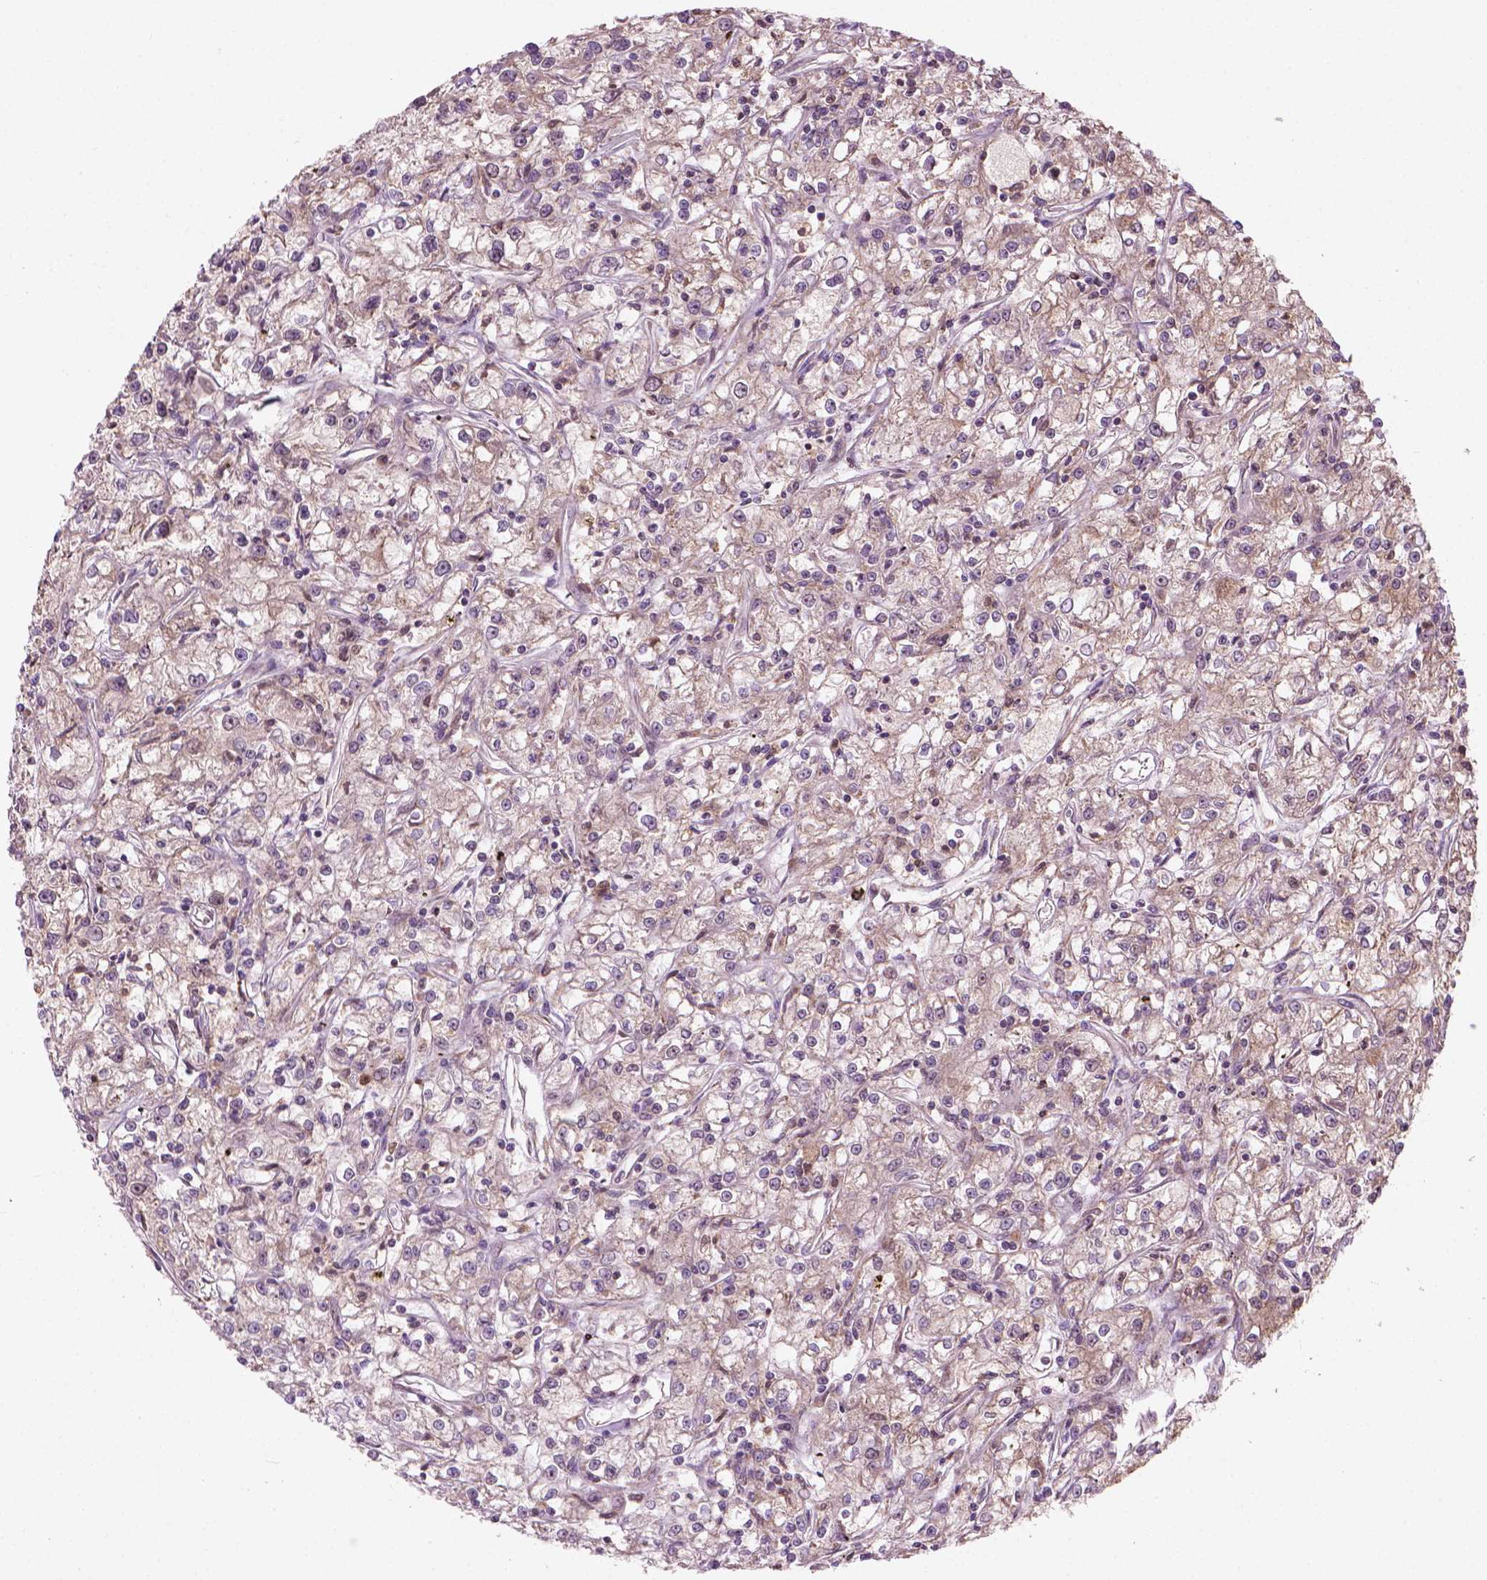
{"staining": {"intensity": "weak", "quantity": "<25%", "location": "cytoplasmic/membranous"}, "tissue": "renal cancer", "cell_type": "Tumor cells", "image_type": "cancer", "snomed": [{"axis": "morphology", "description": "Adenocarcinoma, NOS"}, {"axis": "topography", "description": "Kidney"}], "caption": "Tumor cells are negative for brown protein staining in renal cancer (adenocarcinoma).", "gene": "SMC2", "patient": {"sex": "female", "age": 59}}